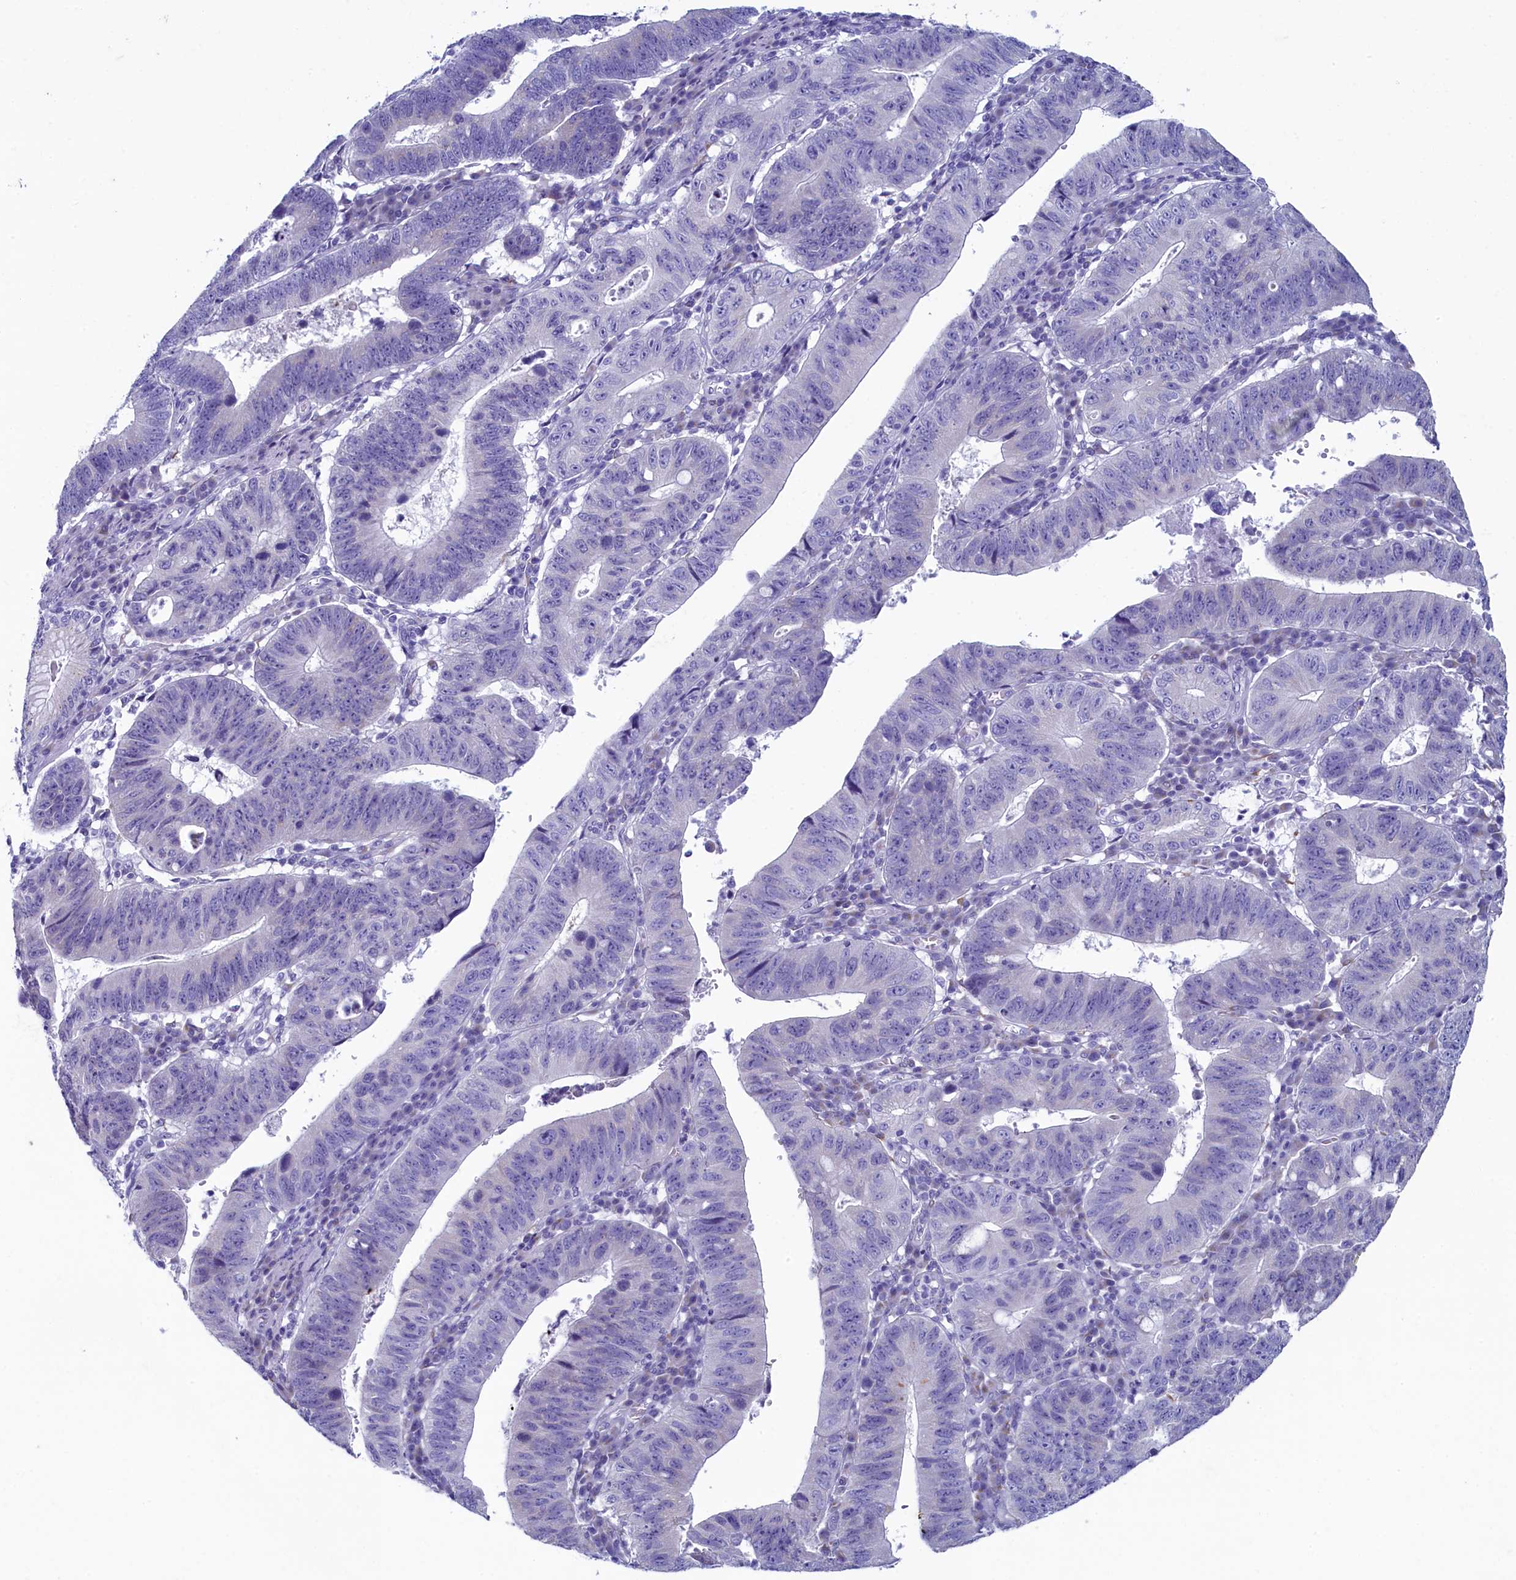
{"staining": {"intensity": "negative", "quantity": "none", "location": "none"}, "tissue": "stomach cancer", "cell_type": "Tumor cells", "image_type": "cancer", "snomed": [{"axis": "morphology", "description": "Adenocarcinoma, NOS"}, {"axis": "topography", "description": "Stomach"}], "caption": "The histopathology image shows no staining of tumor cells in stomach adenocarcinoma.", "gene": "SKA3", "patient": {"sex": "male", "age": 59}}